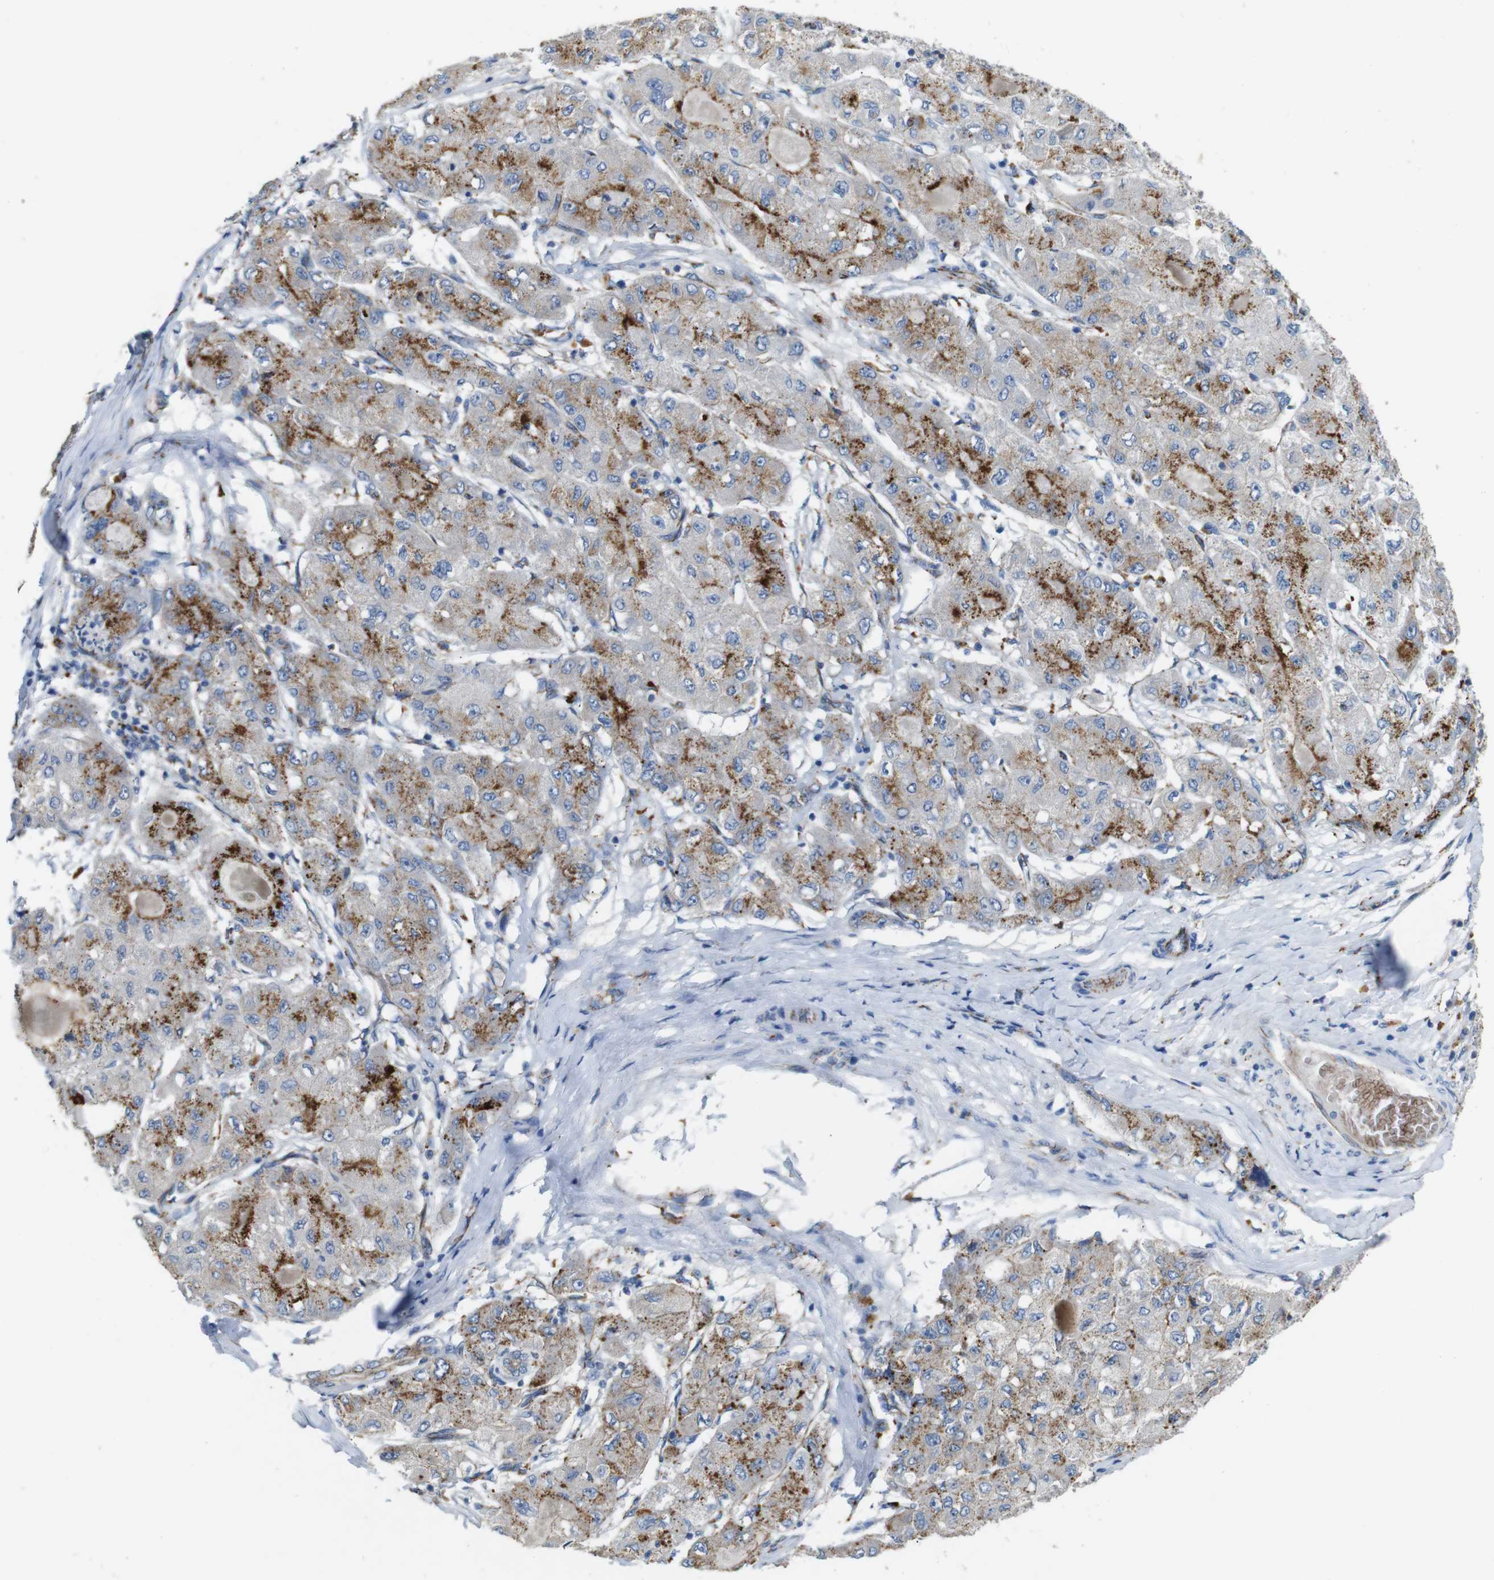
{"staining": {"intensity": "moderate", "quantity": ">75%", "location": "cytoplasmic/membranous"}, "tissue": "liver cancer", "cell_type": "Tumor cells", "image_type": "cancer", "snomed": [{"axis": "morphology", "description": "Carcinoma, Hepatocellular, NOS"}, {"axis": "topography", "description": "Liver"}], "caption": "The immunohistochemical stain shows moderate cytoplasmic/membranous staining in tumor cells of liver hepatocellular carcinoma tissue.", "gene": "NHLRC3", "patient": {"sex": "male", "age": 80}}